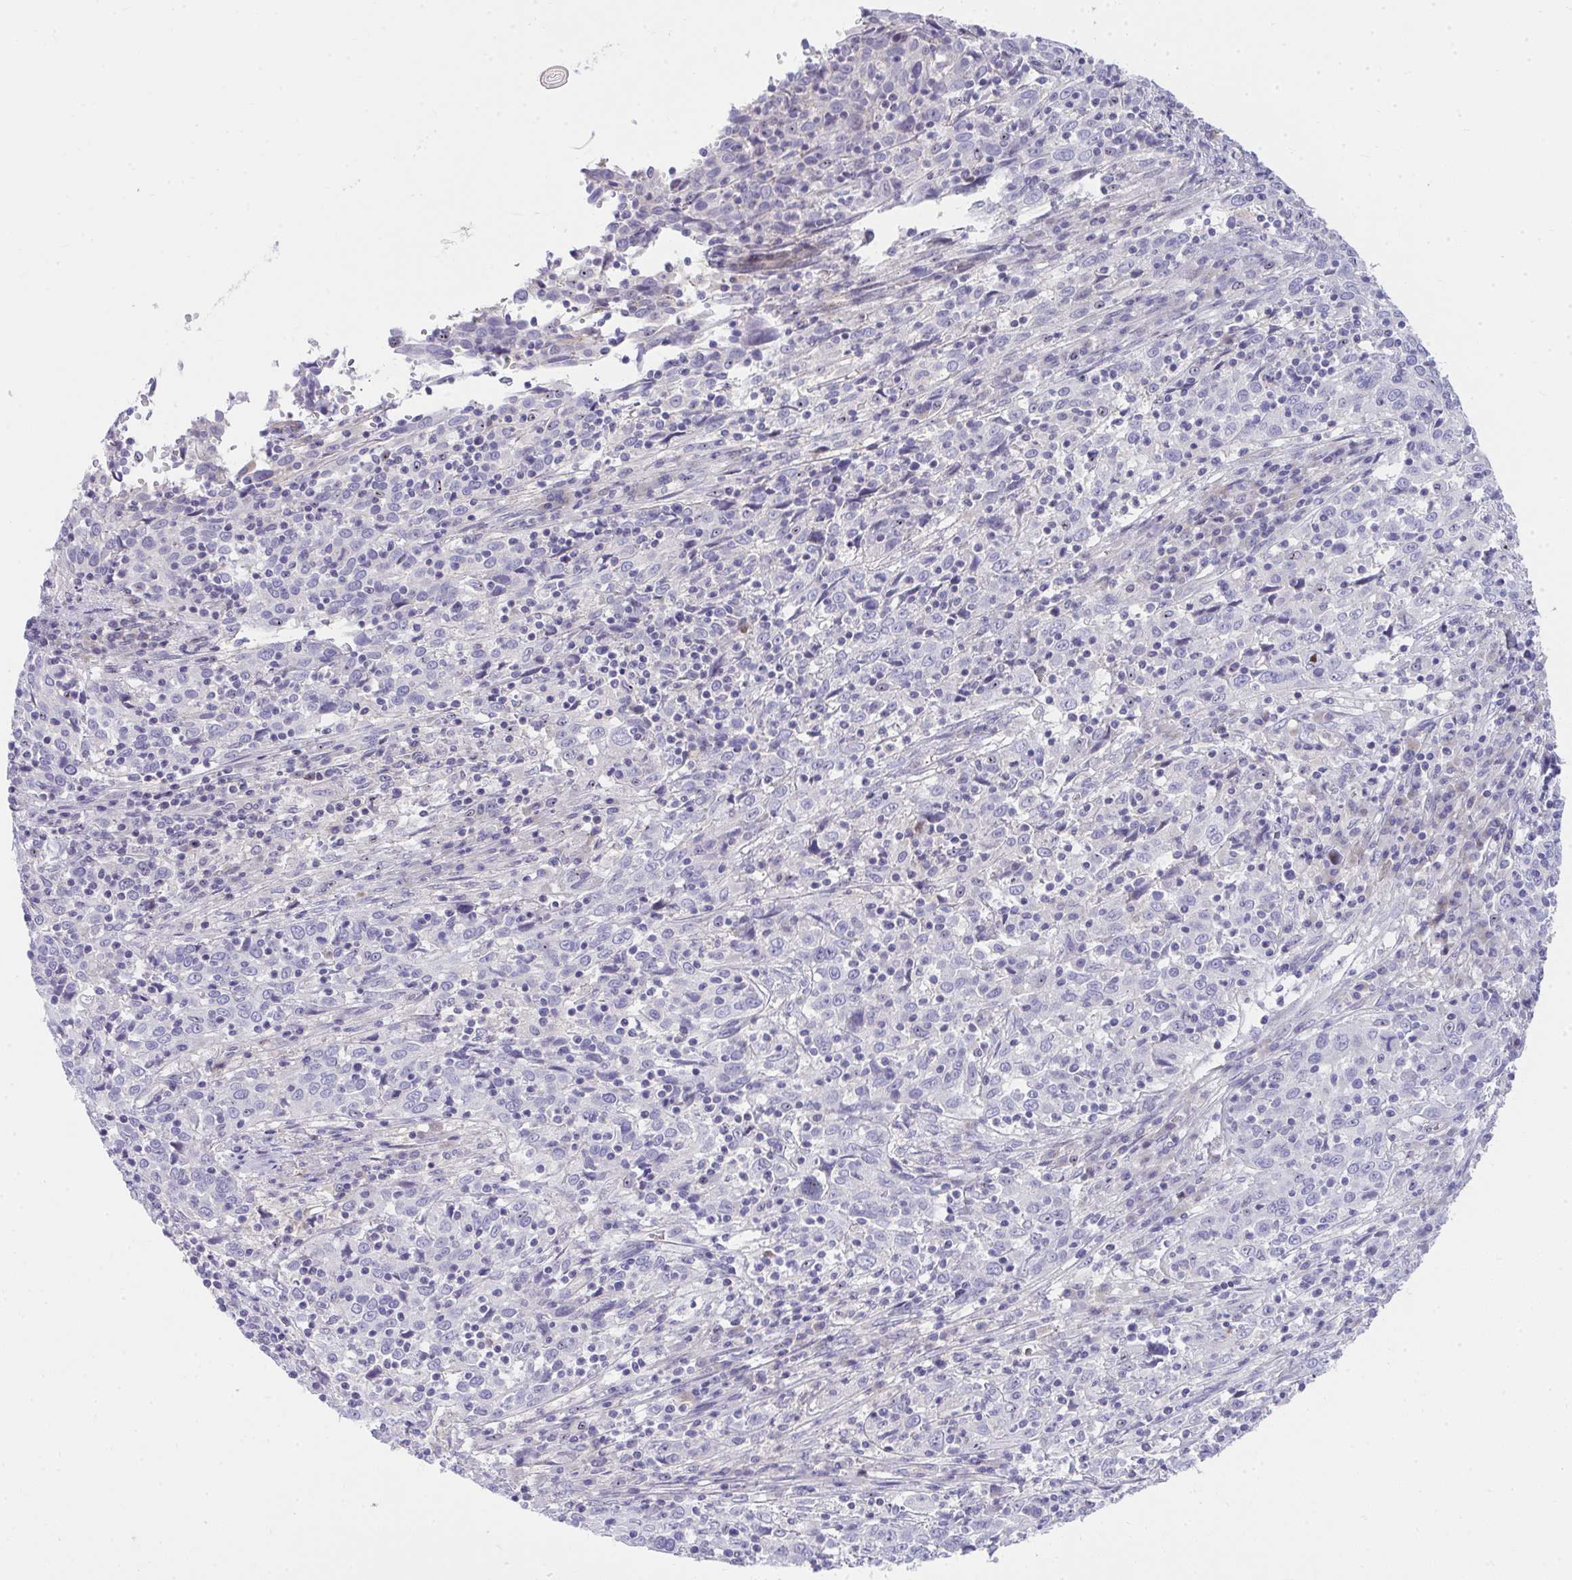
{"staining": {"intensity": "negative", "quantity": "none", "location": "none"}, "tissue": "cervical cancer", "cell_type": "Tumor cells", "image_type": "cancer", "snomed": [{"axis": "morphology", "description": "Squamous cell carcinoma, NOS"}, {"axis": "topography", "description": "Cervix"}], "caption": "Immunohistochemistry (IHC) histopathology image of human cervical cancer stained for a protein (brown), which reveals no staining in tumor cells.", "gene": "LRRC36", "patient": {"sex": "female", "age": 46}}